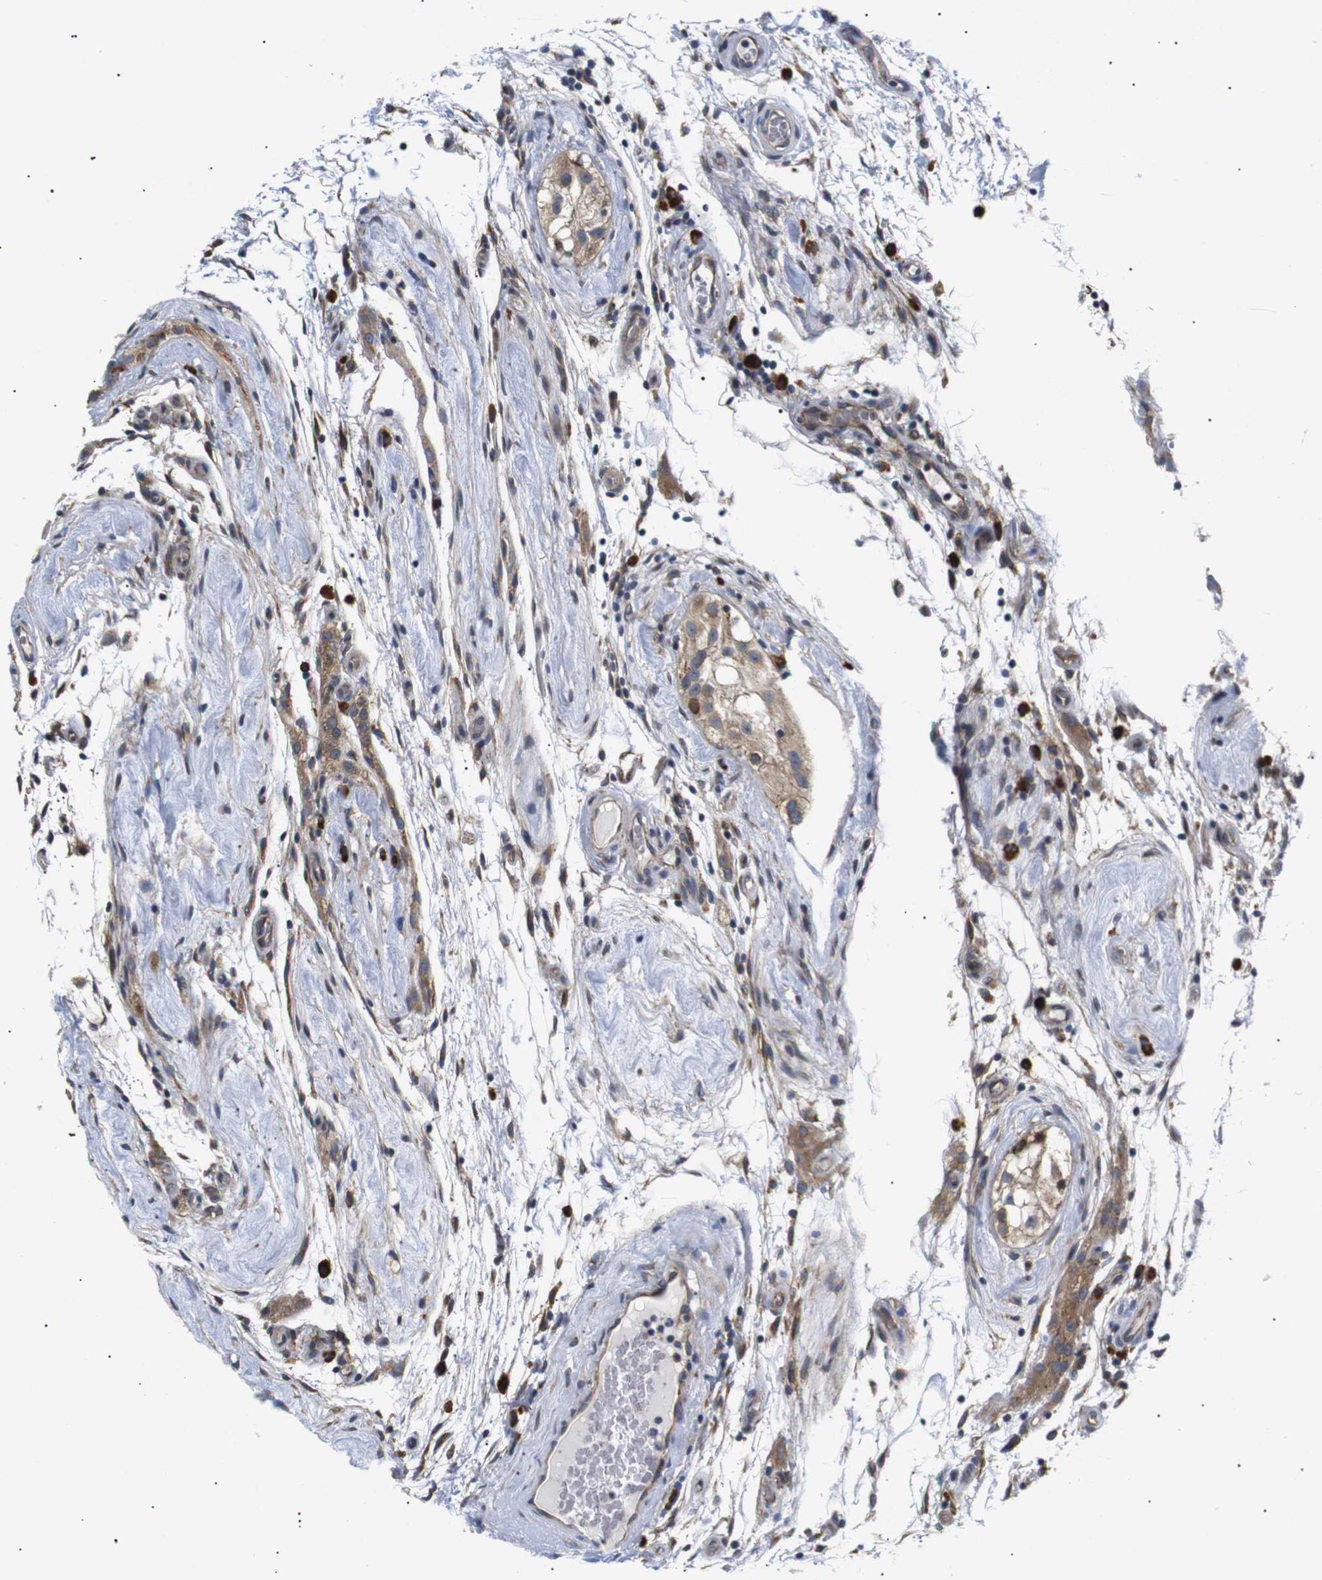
{"staining": {"intensity": "moderate", "quantity": ">75%", "location": "cytoplasmic/membranous"}, "tissue": "testis cancer", "cell_type": "Tumor cells", "image_type": "cancer", "snomed": [{"axis": "morphology", "description": "Seminoma, NOS"}, {"axis": "topography", "description": "Testis"}], "caption": "IHC histopathology image of human testis seminoma stained for a protein (brown), which exhibits medium levels of moderate cytoplasmic/membranous positivity in about >75% of tumor cells.", "gene": "KANK4", "patient": {"sex": "male", "age": 43}}